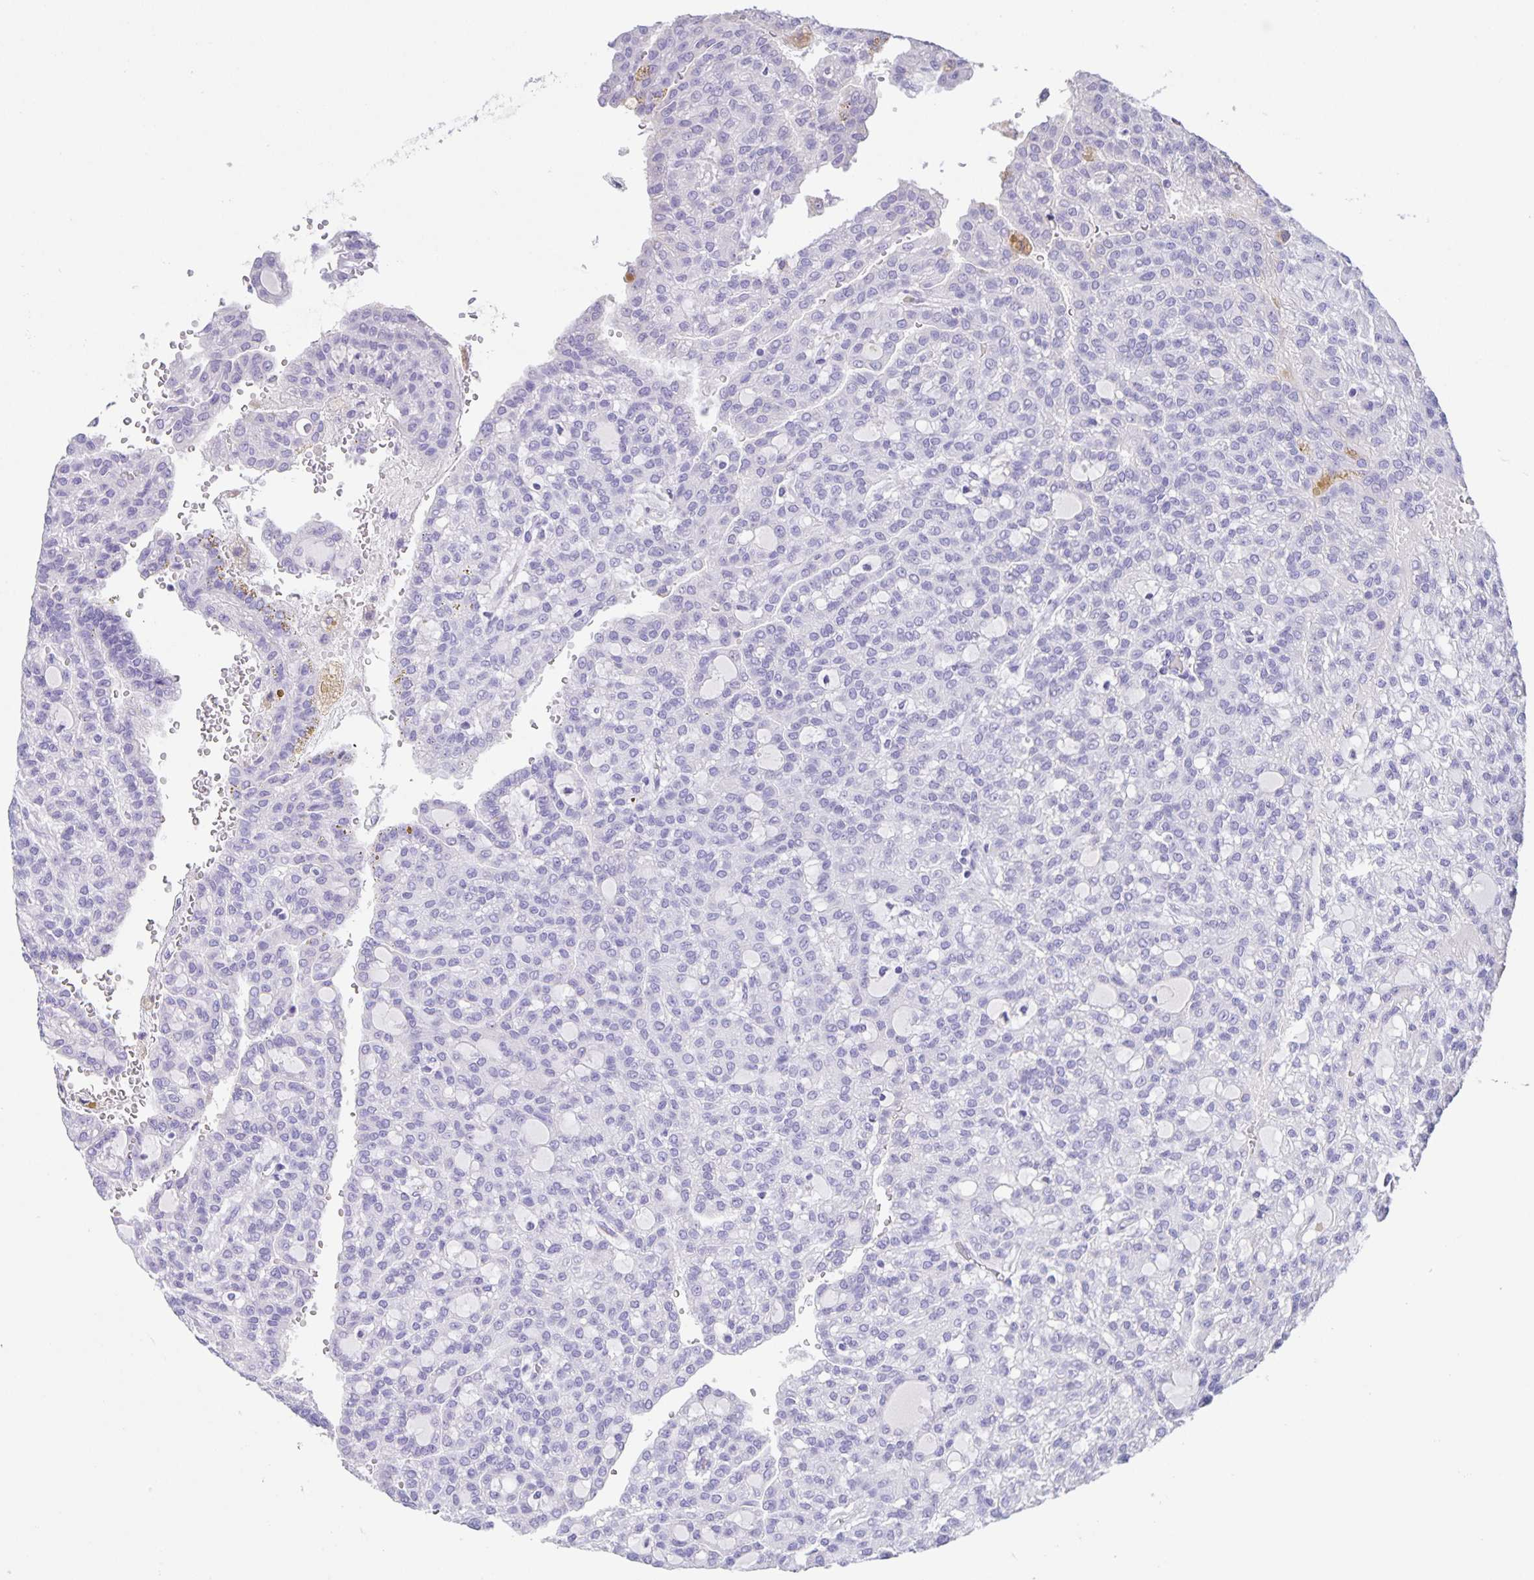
{"staining": {"intensity": "negative", "quantity": "none", "location": "none"}, "tissue": "renal cancer", "cell_type": "Tumor cells", "image_type": "cancer", "snomed": [{"axis": "morphology", "description": "Adenocarcinoma, NOS"}, {"axis": "topography", "description": "Kidney"}], "caption": "Immunohistochemical staining of adenocarcinoma (renal) displays no significant expression in tumor cells.", "gene": "UBQLN3", "patient": {"sex": "male", "age": 63}}